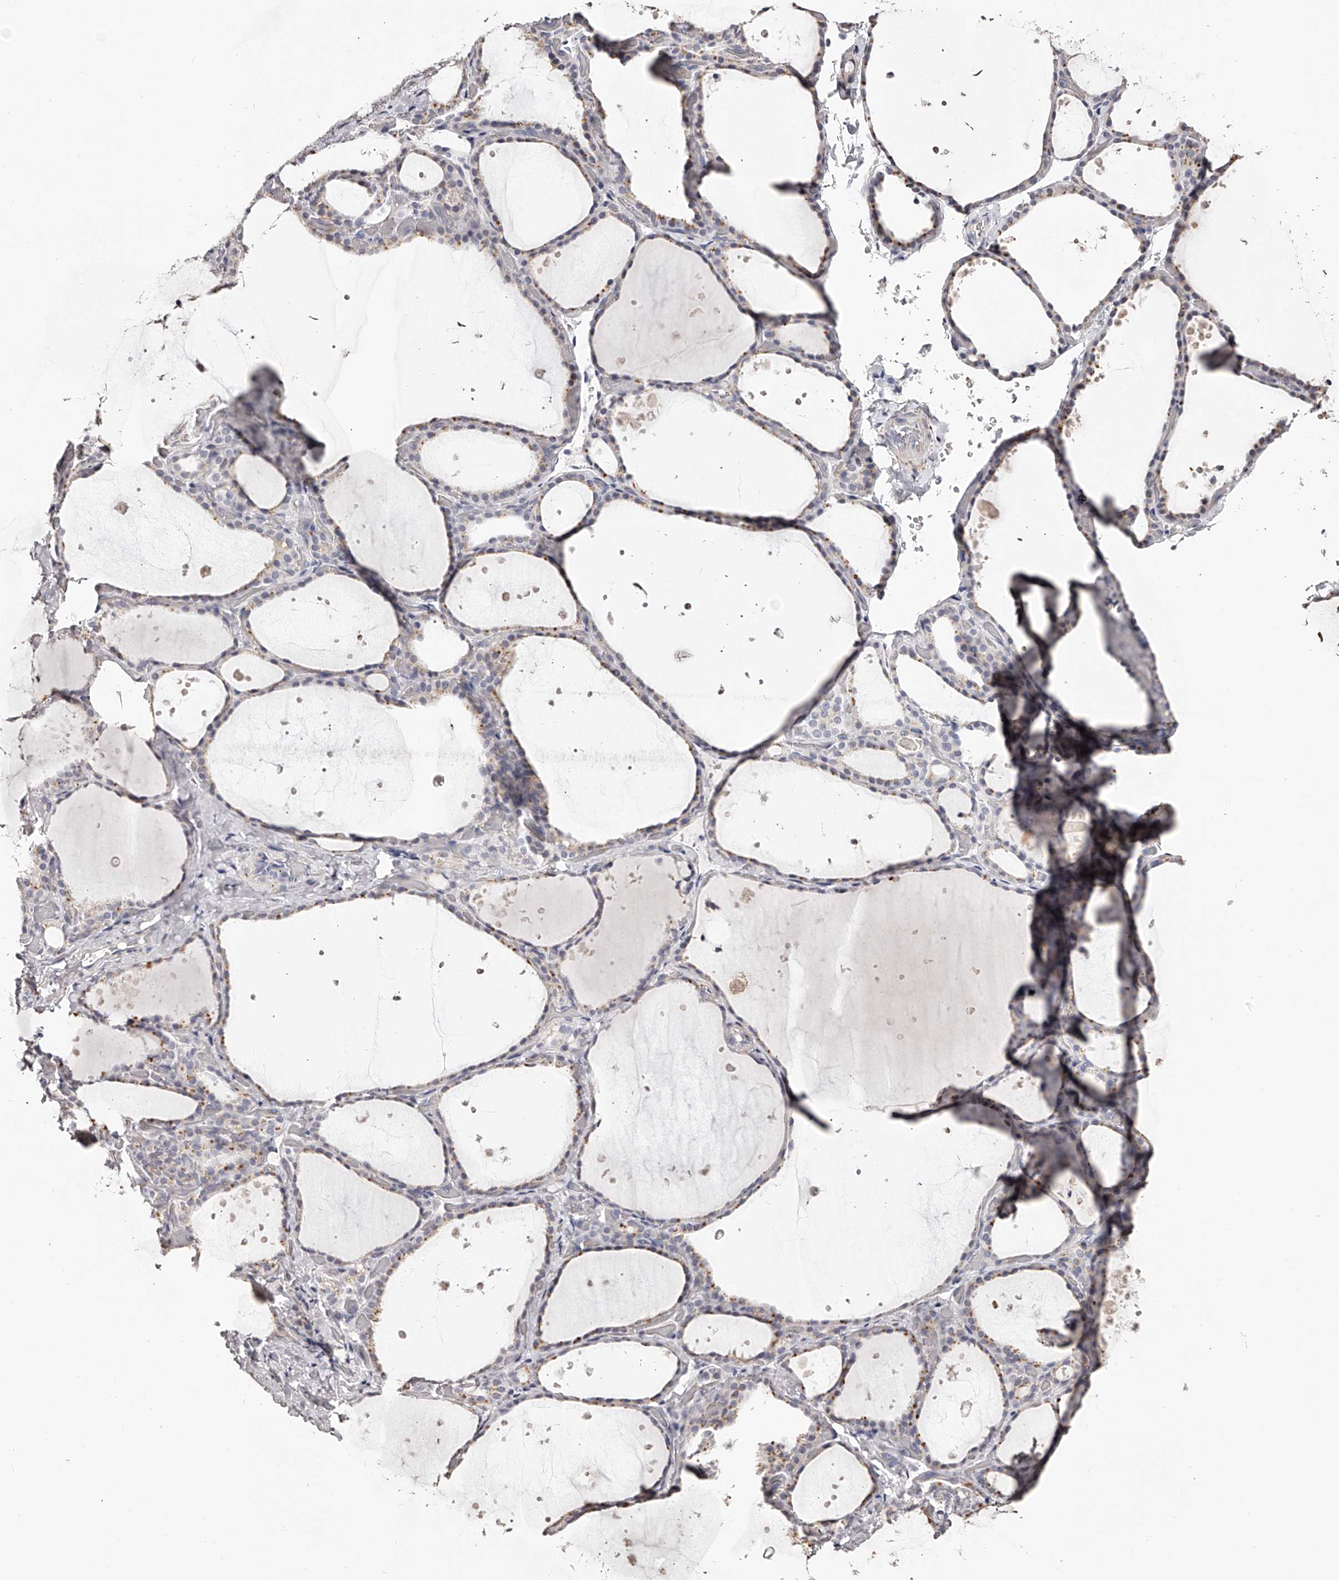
{"staining": {"intensity": "weak", "quantity": "<25%", "location": "cytoplasmic/membranous"}, "tissue": "thyroid gland", "cell_type": "Glandular cells", "image_type": "normal", "snomed": [{"axis": "morphology", "description": "Normal tissue, NOS"}, {"axis": "topography", "description": "Thyroid gland"}], "caption": "An image of thyroid gland stained for a protein displays no brown staining in glandular cells.", "gene": "SLC35D3", "patient": {"sex": "female", "age": 44}}